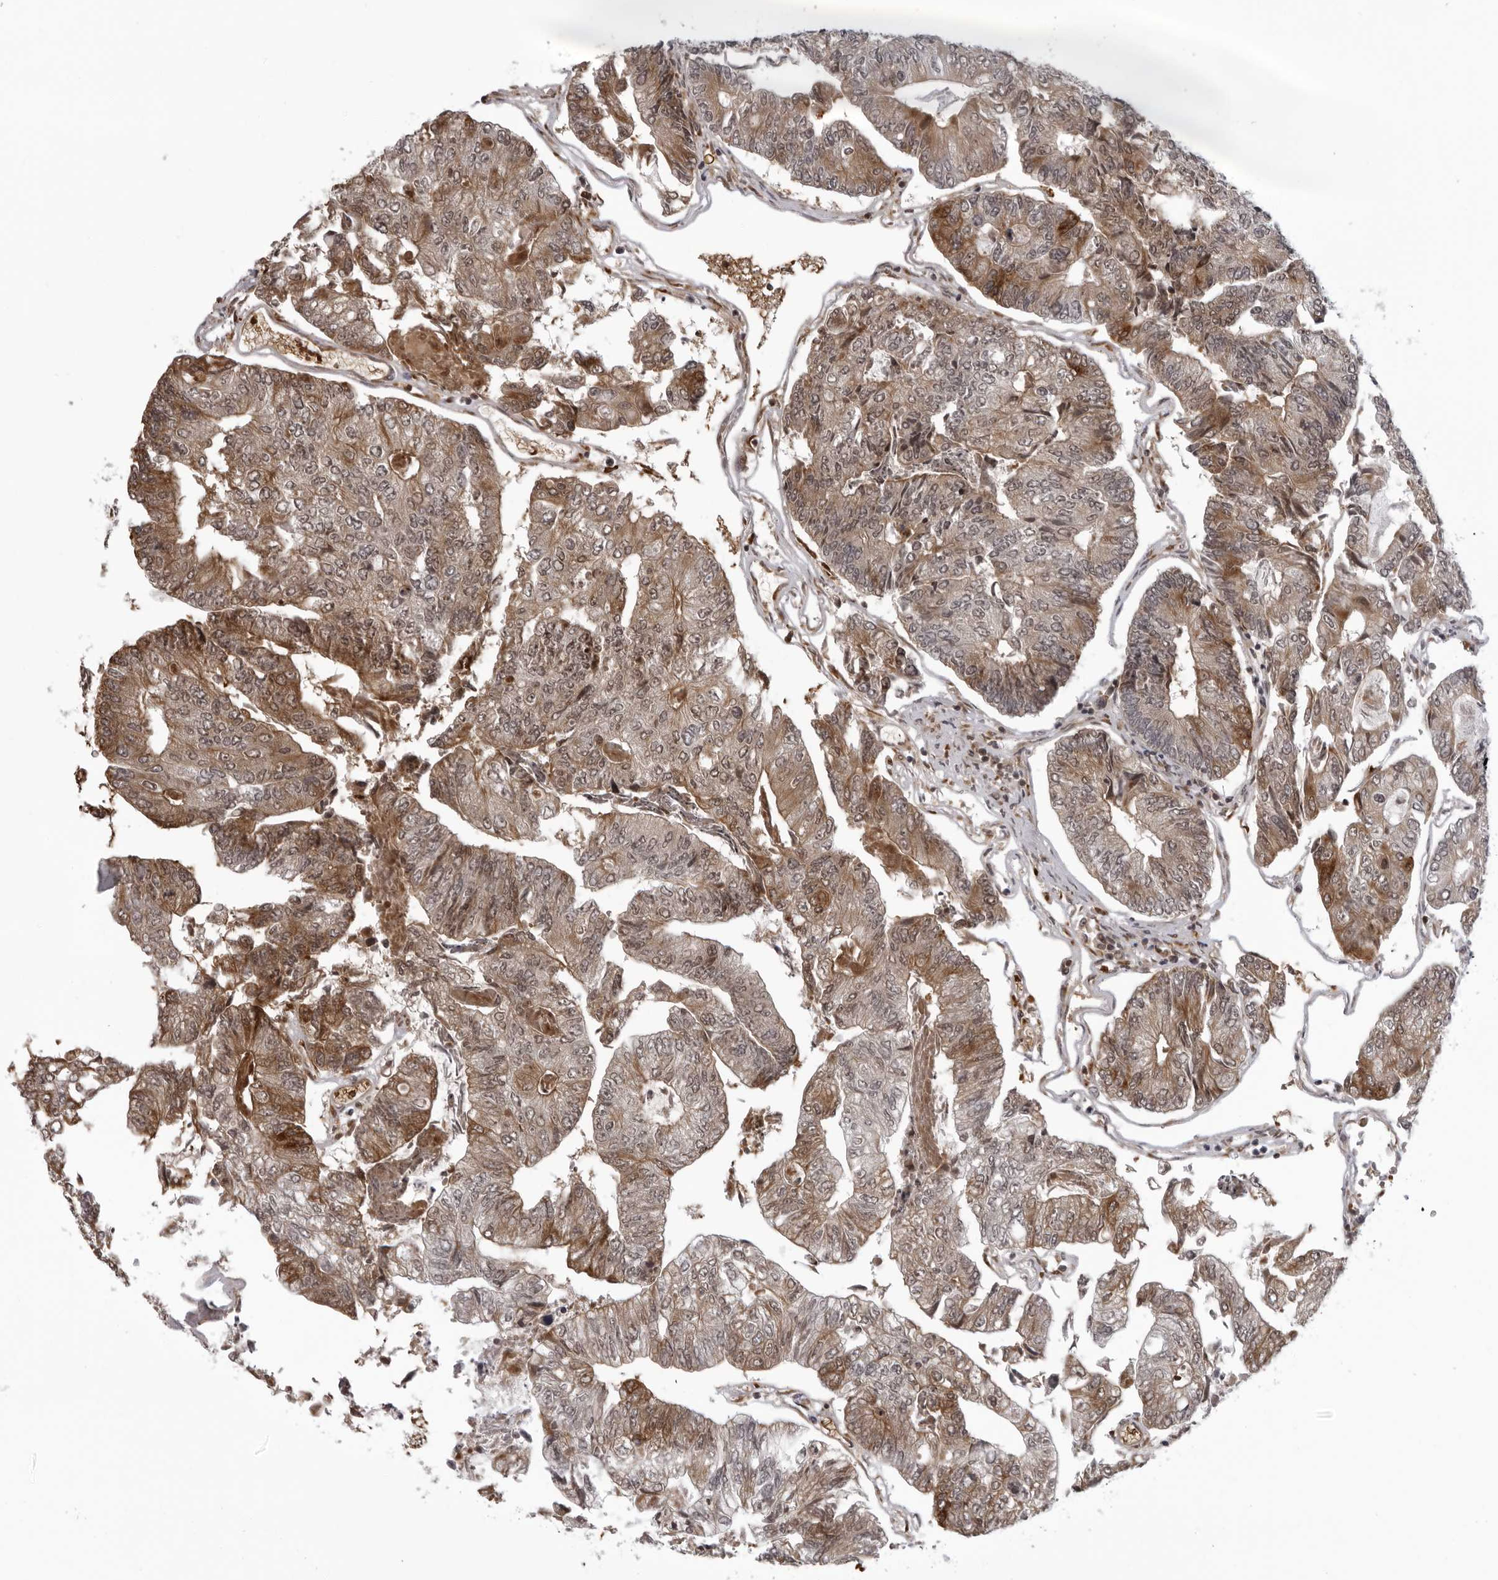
{"staining": {"intensity": "moderate", "quantity": ">75%", "location": "cytoplasmic/membranous"}, "tissue": "colorectal cancer", "cell_type": "Tumor cells", "image_type": "cancer", "snomed": [{"axis": "morphology", "description": "Adenocarcinoma, NOS"}, {"axis": "topography", "description": "Colon"}], "caption": "The image exhibits immunohistochemical staining of colorectal cancer (adenocarcinoma). There is moderate cytoplasmic/membranous staining is present in about >75% of tumor cells. Nuclei are stained in blue.", "gene": "THOP1", "patient": {"sex": "female", "age": 67}}